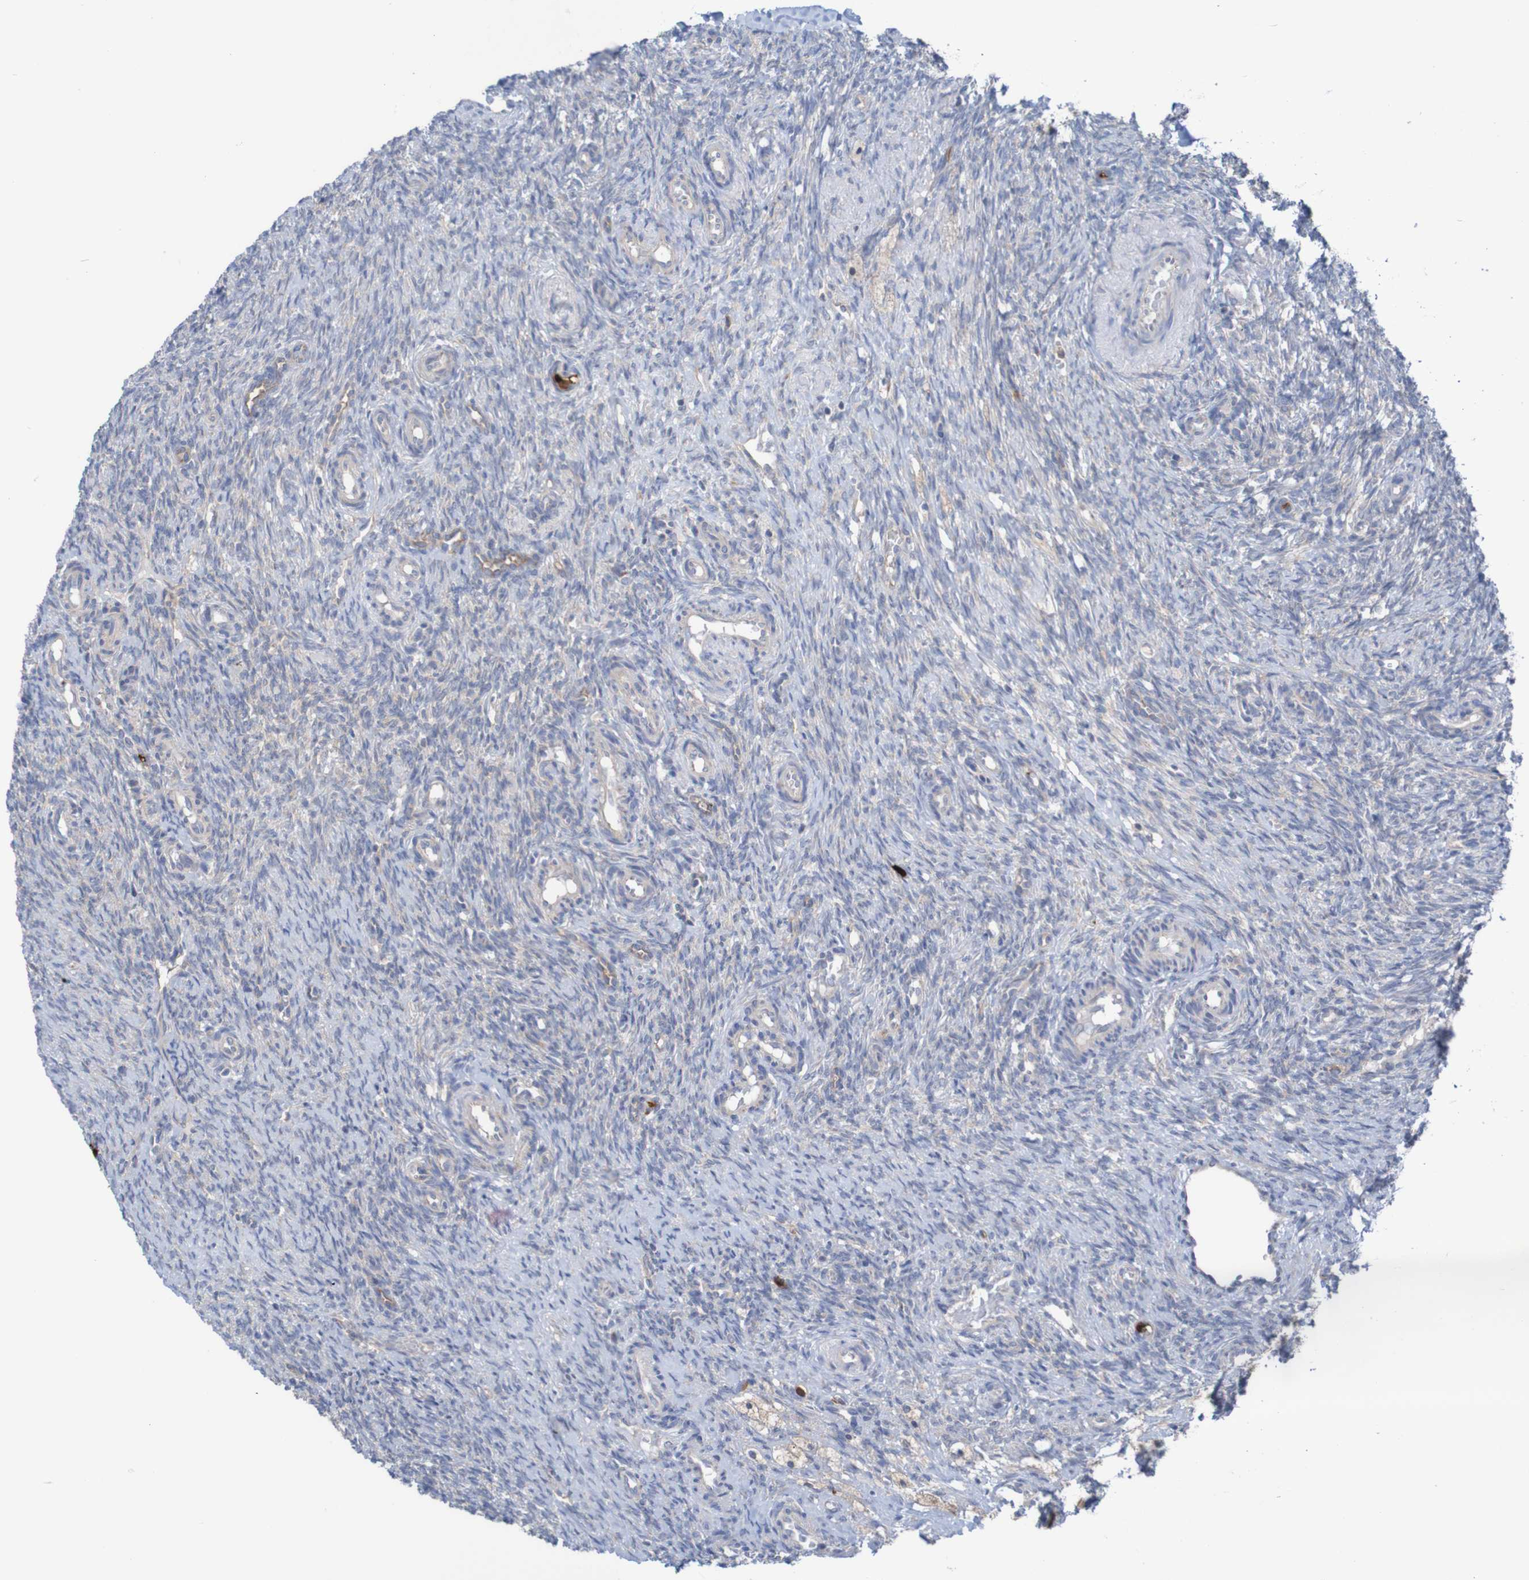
{"staining": {"intensity": "weak", "quantity": "25%-75%", "location": "cytoplasmic/membranous"}, "tissue": "ovary", "cell_type": "Ovarian stroma cells", "image_type": "normal", "snomed": [{"axis": "morphology", "description": "Normal tissue, NOS"}, {"axis": "topography", "description": "Ovary"}], "caption": "Protein staining of unremarkable ovary exhibits weak cytoplasmic/membranous staining in approximately 25%-75% of ovarian stroma cells. (Brightfield microscopy of DAB IHC at high magnification).", "gene": "PARP4", "patient": {"sex": "female", "age": 41}}